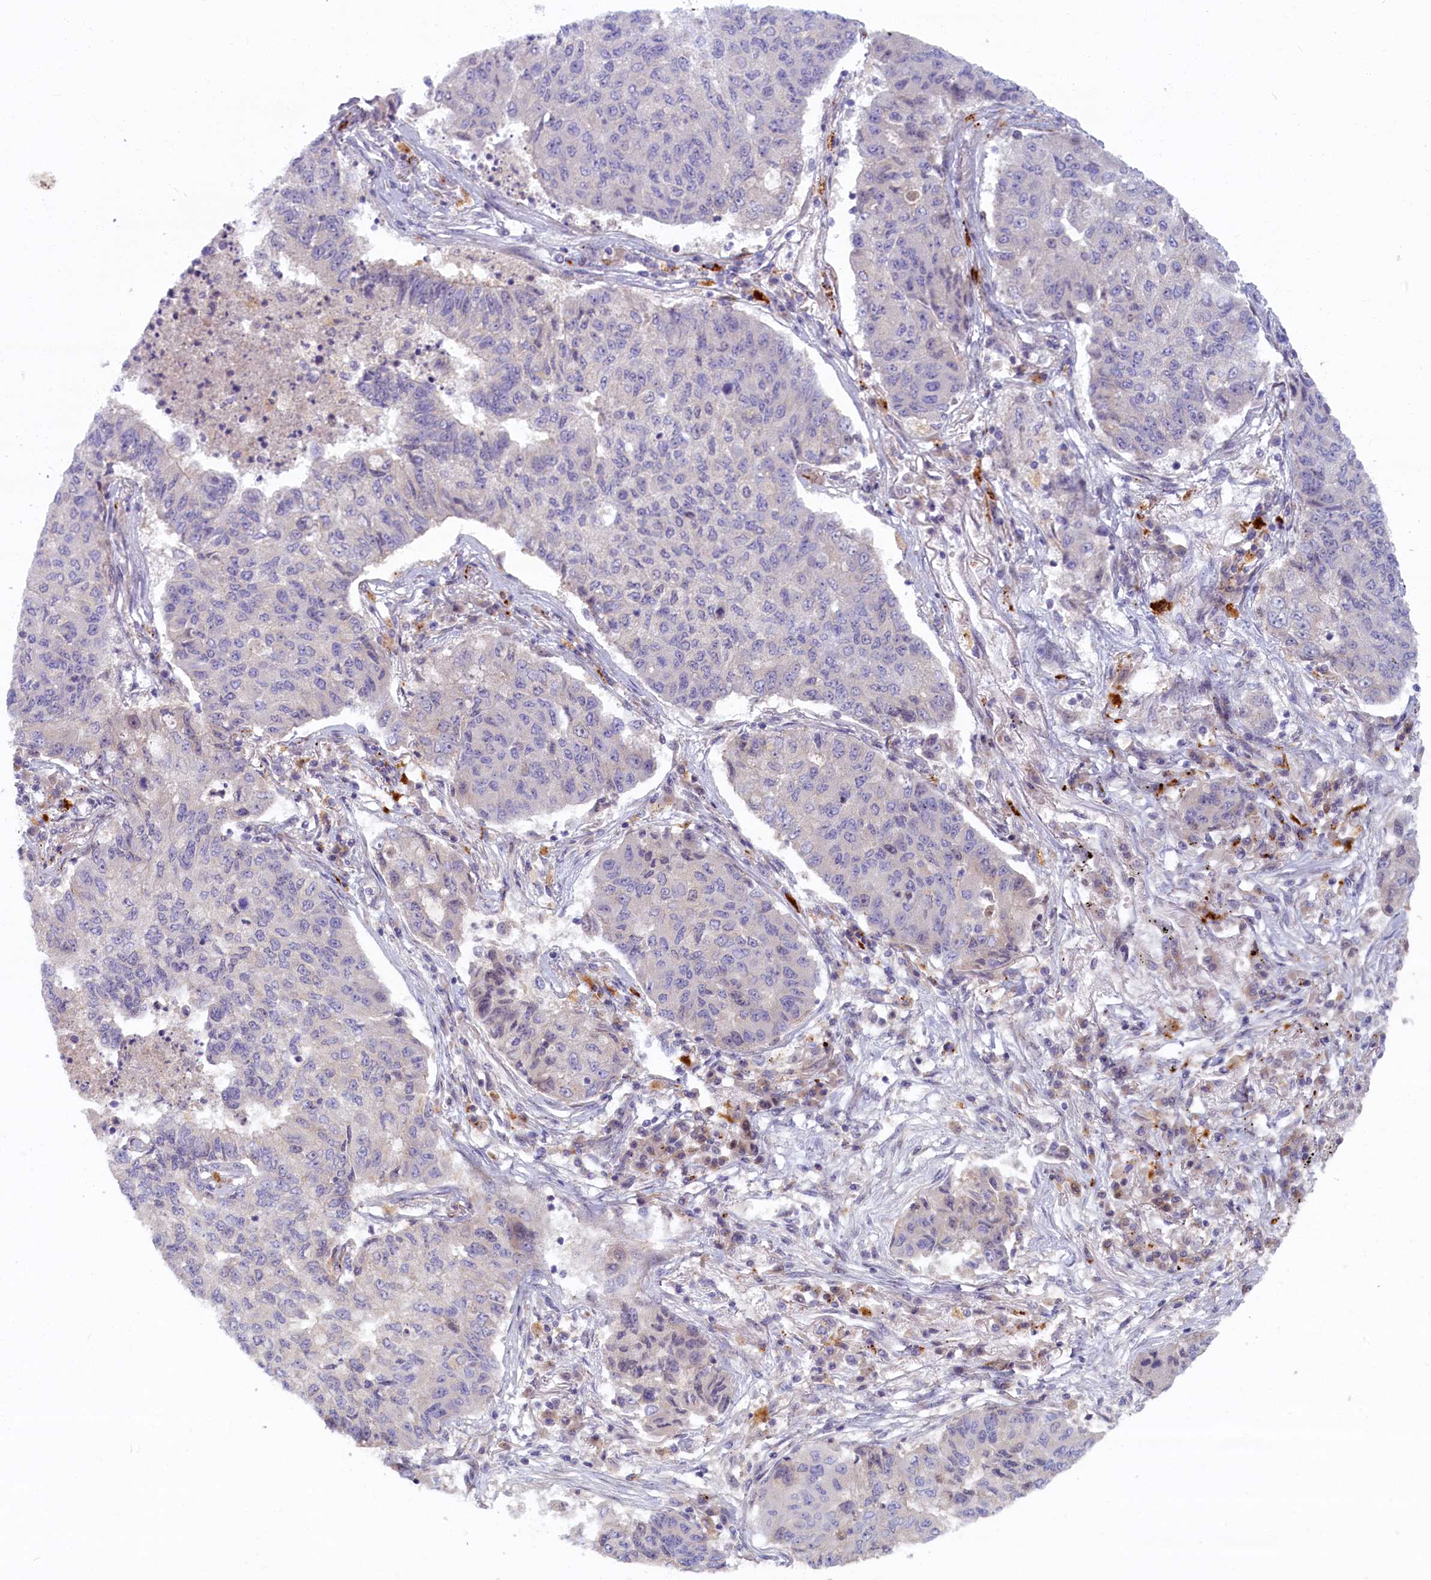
{"staining": {"intensity": "negative", "quantity": "none", "location": "none"}, "tissue": "lung cancer", "cell_type": "Tumor cells", "image_type": "cancer", "snomed": [{"axis": "morphology", "description": "Squamous cell carcinoma, NOS"}, {"axis": "topography", "description": "Lung"}], "caption": "This micrograph is of lung squamous cell carcinoma stained with immunohistochemistry to label a protein in brown with the nuclei are counter-stained blue. There is no expression in tumor cells. The staining is performed using DAB brown chromogen with nuclei counter-stained in using hematoxylin.", "gene": "FCSK", "patient": {"sex": "male", "age": 74}}